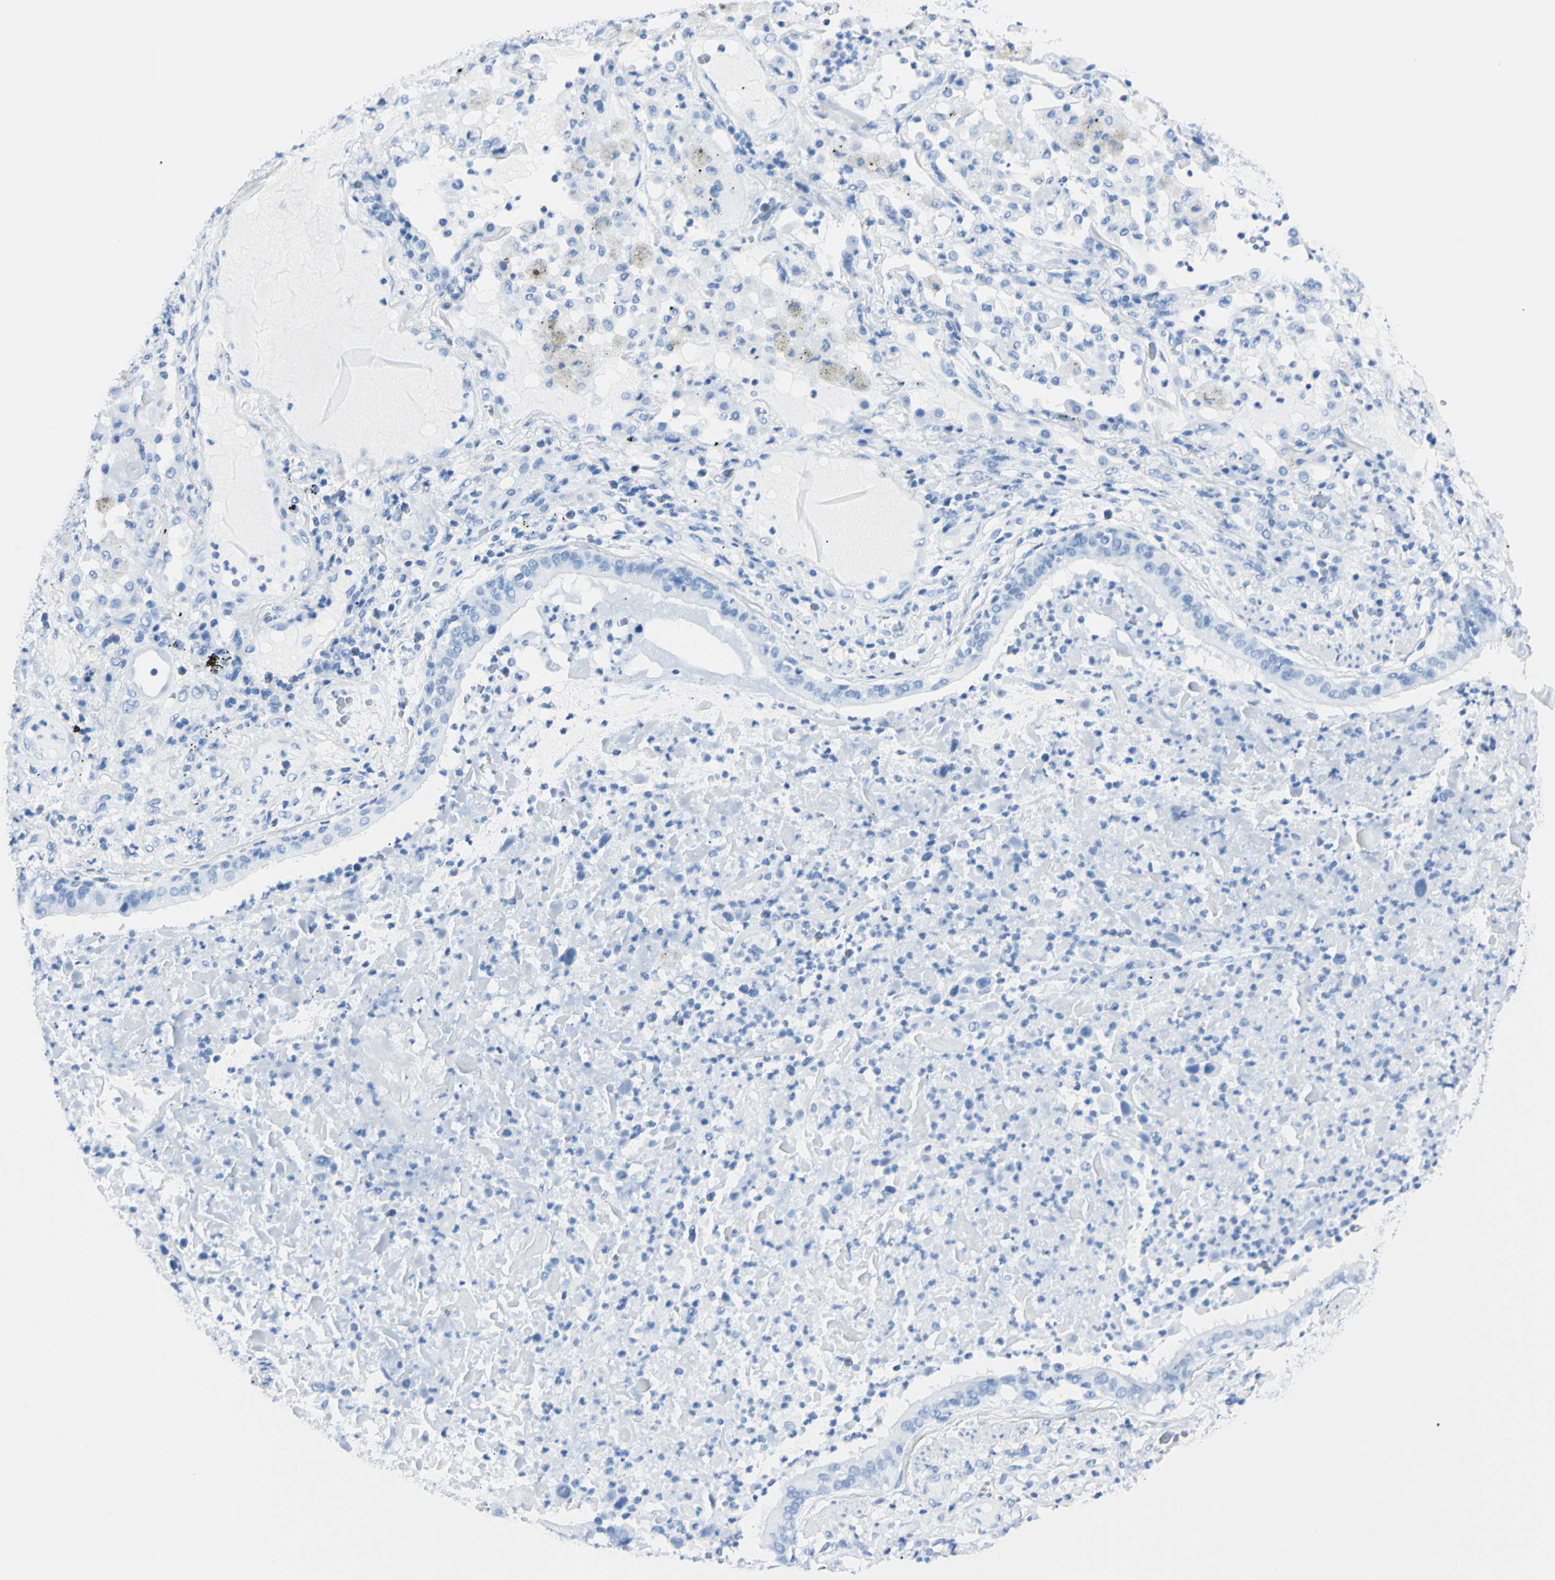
{"staining": {"intensity": "negative", "quantity": "none", "location": "none"}, "tissue": "lung cancer", "cell_type": "Tumor cells", "image_type": "cancer", "snomed": [{"axis": "morphology", "description": "Squamous cell carcinoma, NOS"}, {"axis": "topography", "description": "Lung"}], "caption": "Immunohistochemical staining of human lung squamous cell carcinoma displays no significant positivity in tumor cells.", "gene": "FOLH1", "patient": {"sex": "male", "age": 57}}